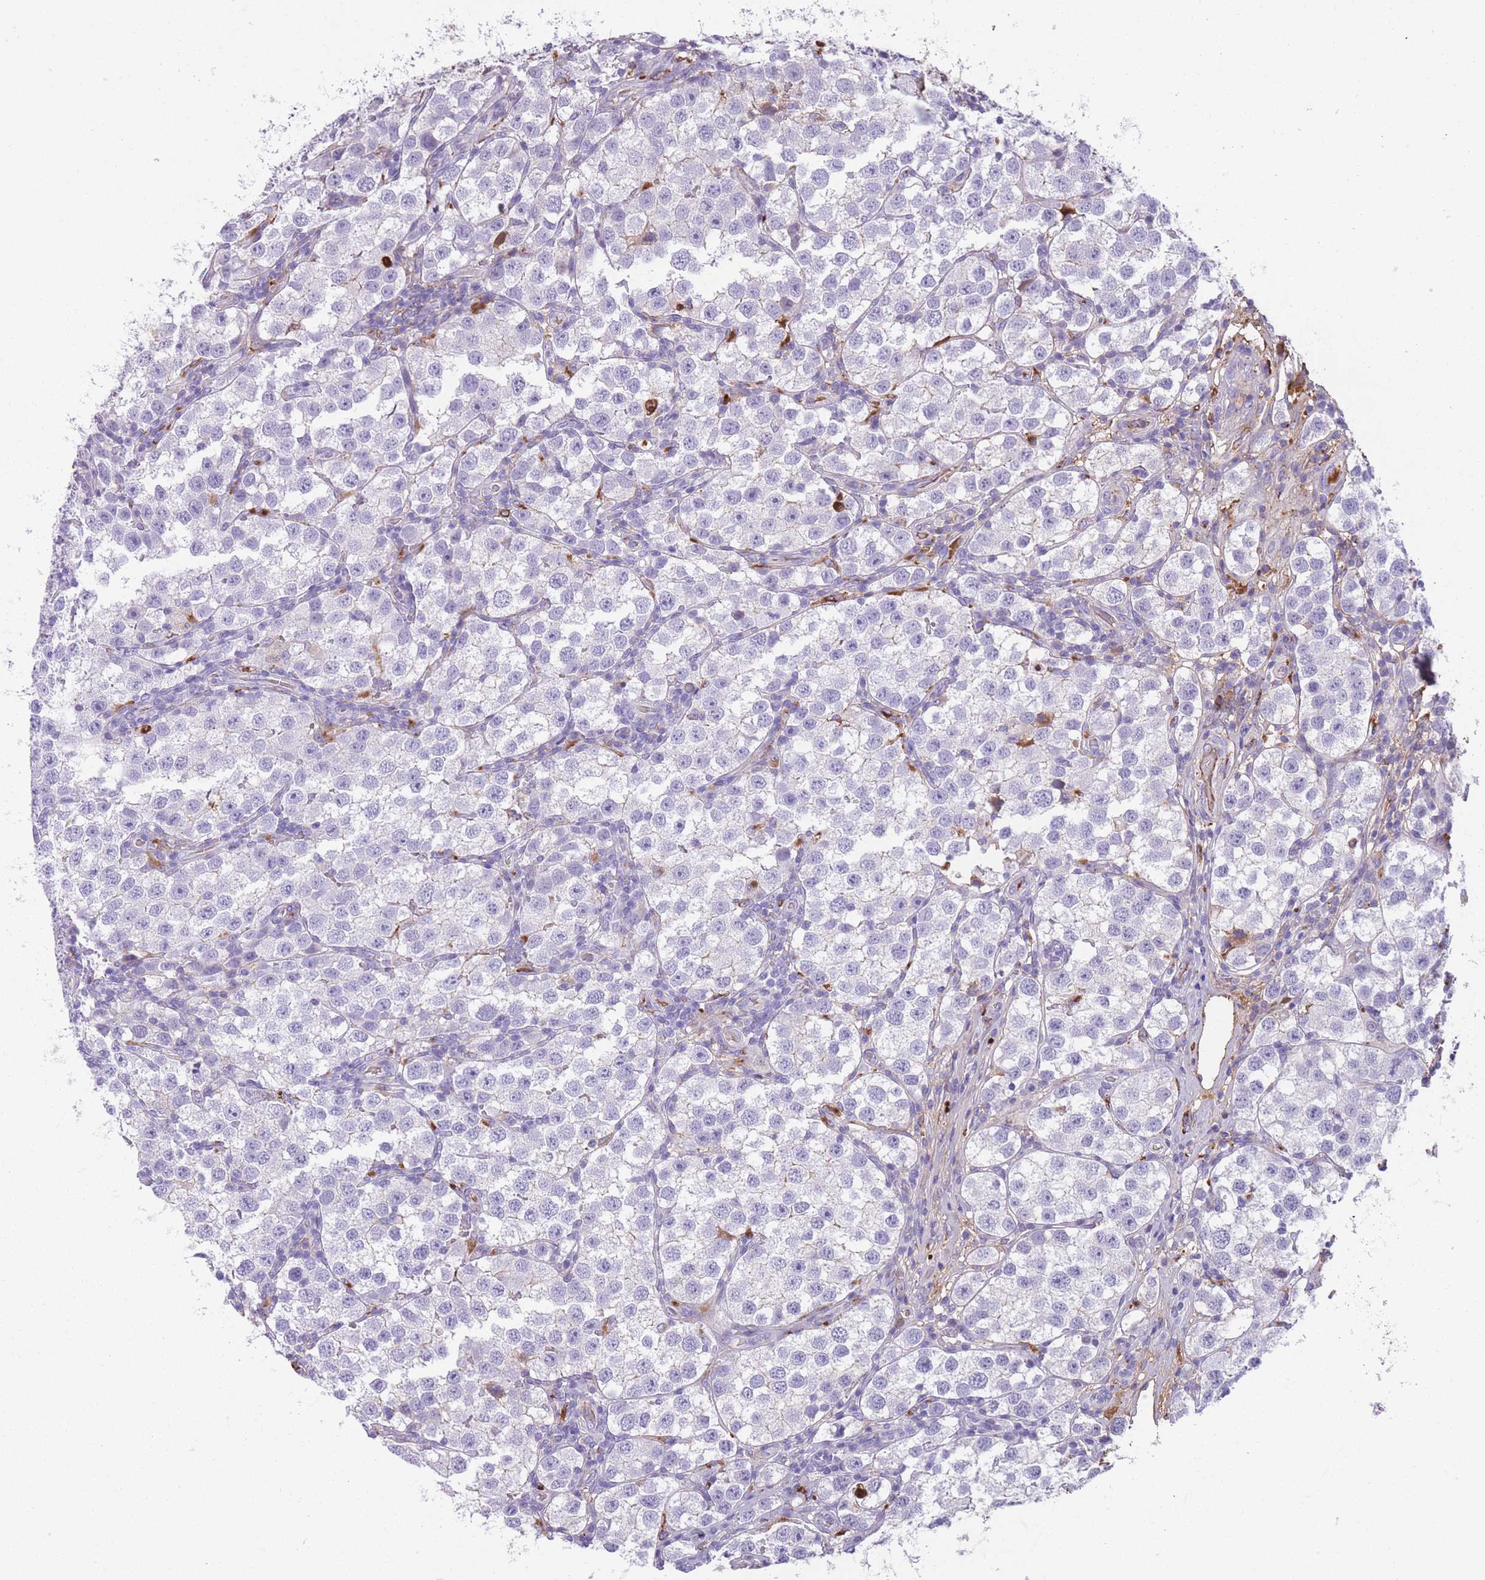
{"staining": {"intensity": "moderate", "quantity": "25%-75%", "location": "cytoplasmic/membranous"}, "tissue": "testis cancer", "cell_type": "Tumor cells", "image_type": "cancer", "snomed": [{"axis": "morphology", "description": "Seminoma, NOS"}, {"axis": "topography", "description": "Testis"}], "caption": "This micrograph reveals testis seminoma stained with IHC to label a protein in brown. The cytoplasmic/membranous of tumor cells show moderate positivity for the protein. Nuclei are counter-stained blue.", "gene": "GNAT1", "patient": {"sex": "male", "age": 37}}